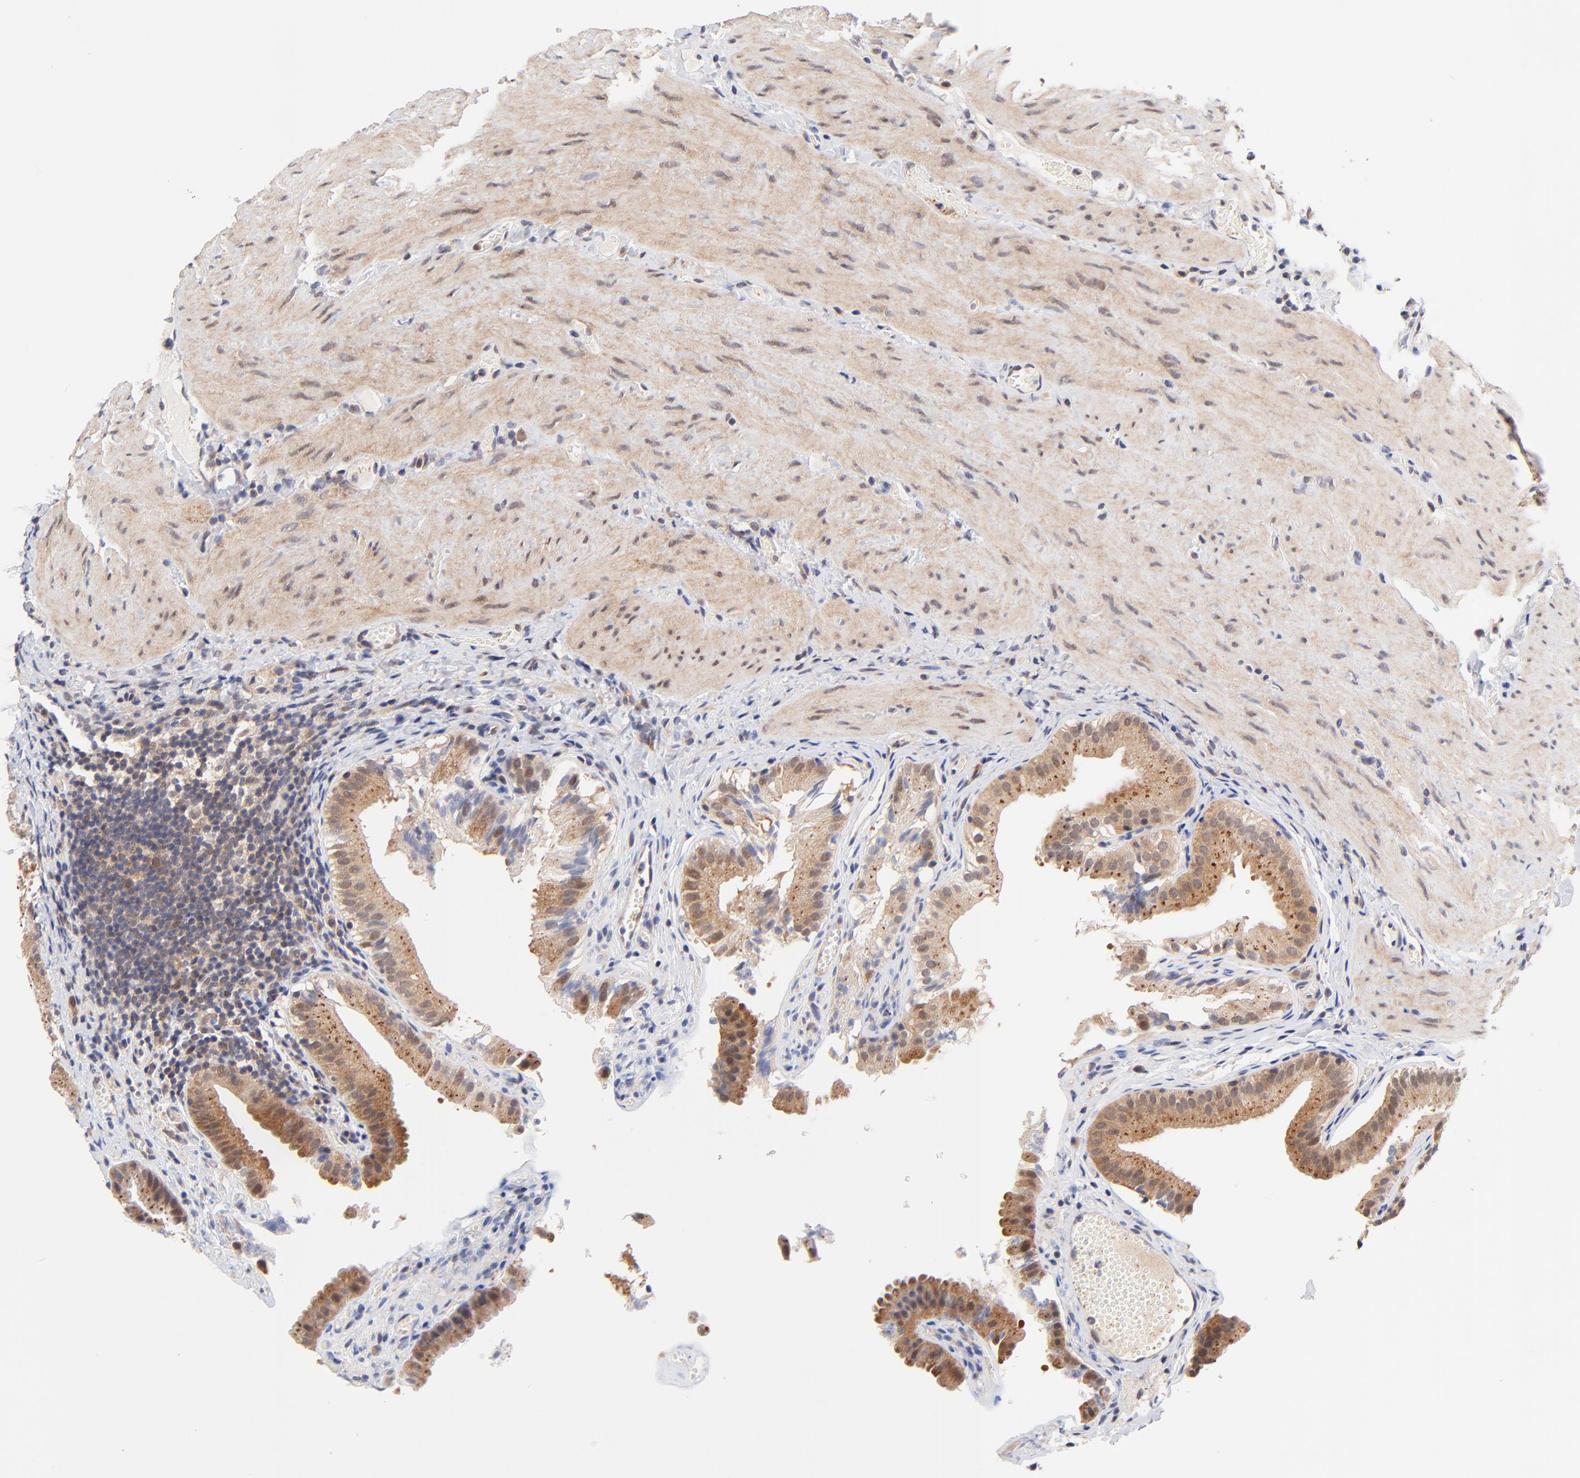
{"staining": {"intensity": "strong", "quantity": ">75%", "location": "cytoplasmic/membranous"}, "tissue": "gallbladder", "cell_type": "Glandular cells", "image_type": "normal", "snomed": [{"axis": "morphology", "description": "Normal tissue, NOS"}, {"axis": "topography", "description": "Gallbladder"}], "caption": "Immunohistochemistry (IHC) micrograph of benign gallbladder stained for a protein (brown), which reveals high levels of strong cytoplasmic/membranous positivity in about >75% of glandular cells.", "gene": "TXNL1", "patient": {"sex": "female", "age": 24}}